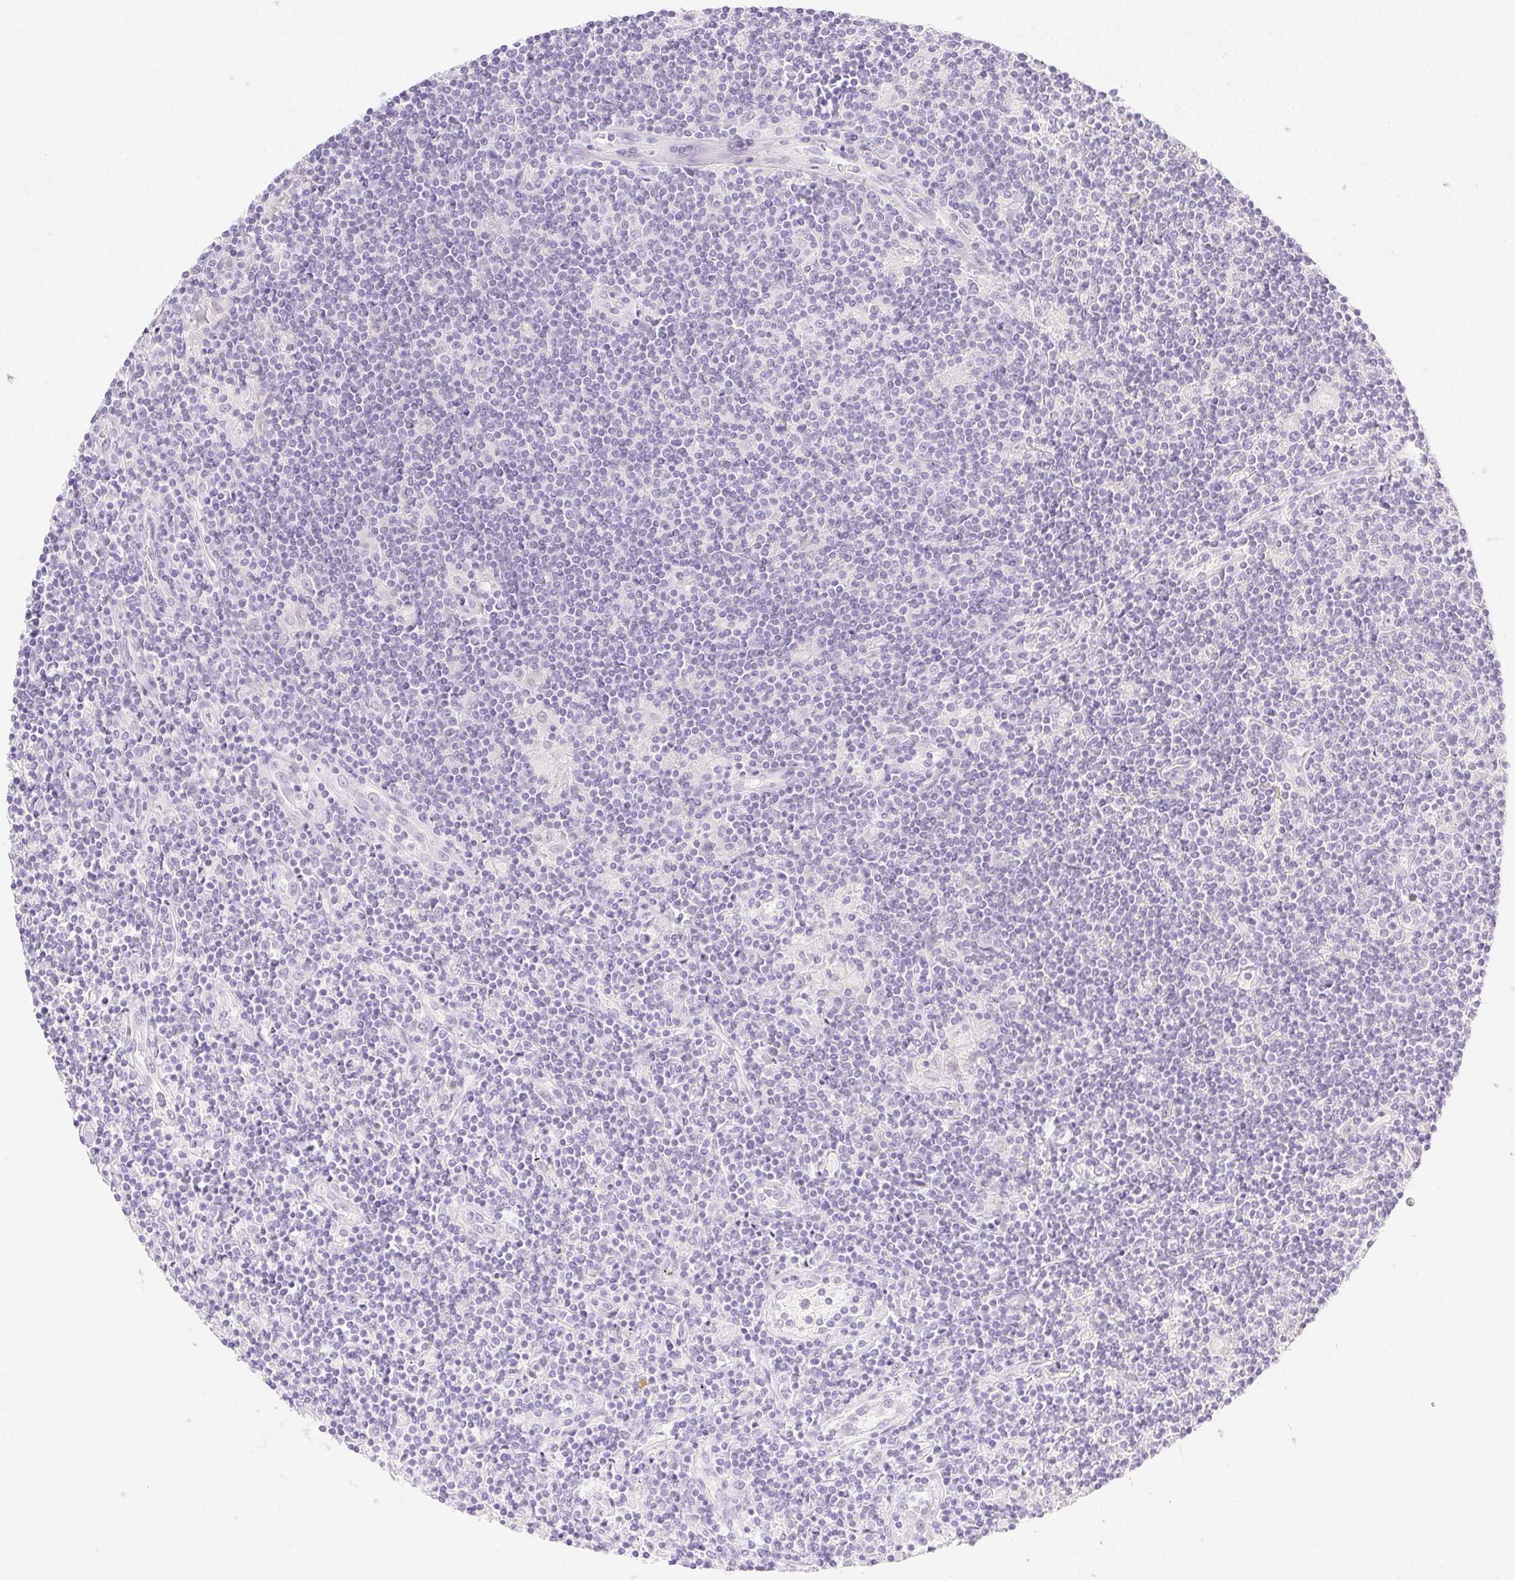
{"staining": {"intensity": "negative", "quantity": "none", "location": "none"}, "tissue": "lymphoma", "cell_type": "Tumor cells", "image_type": "cancer", "snomed": [{"axis": "morphology", "description": "Hodgkin's disease, NOS"}, {"axis": "topography", "description": "Lymph node"}], "caption": "Histopathology image shows no significant protein positivity in tumor cells of lymphoma. (DAB immunohistochemistry (IHC) visualized using brightfield microscopy, high magnification).", "gene": "SPACA4", "patient": {"sex": "male", "age": 40}}